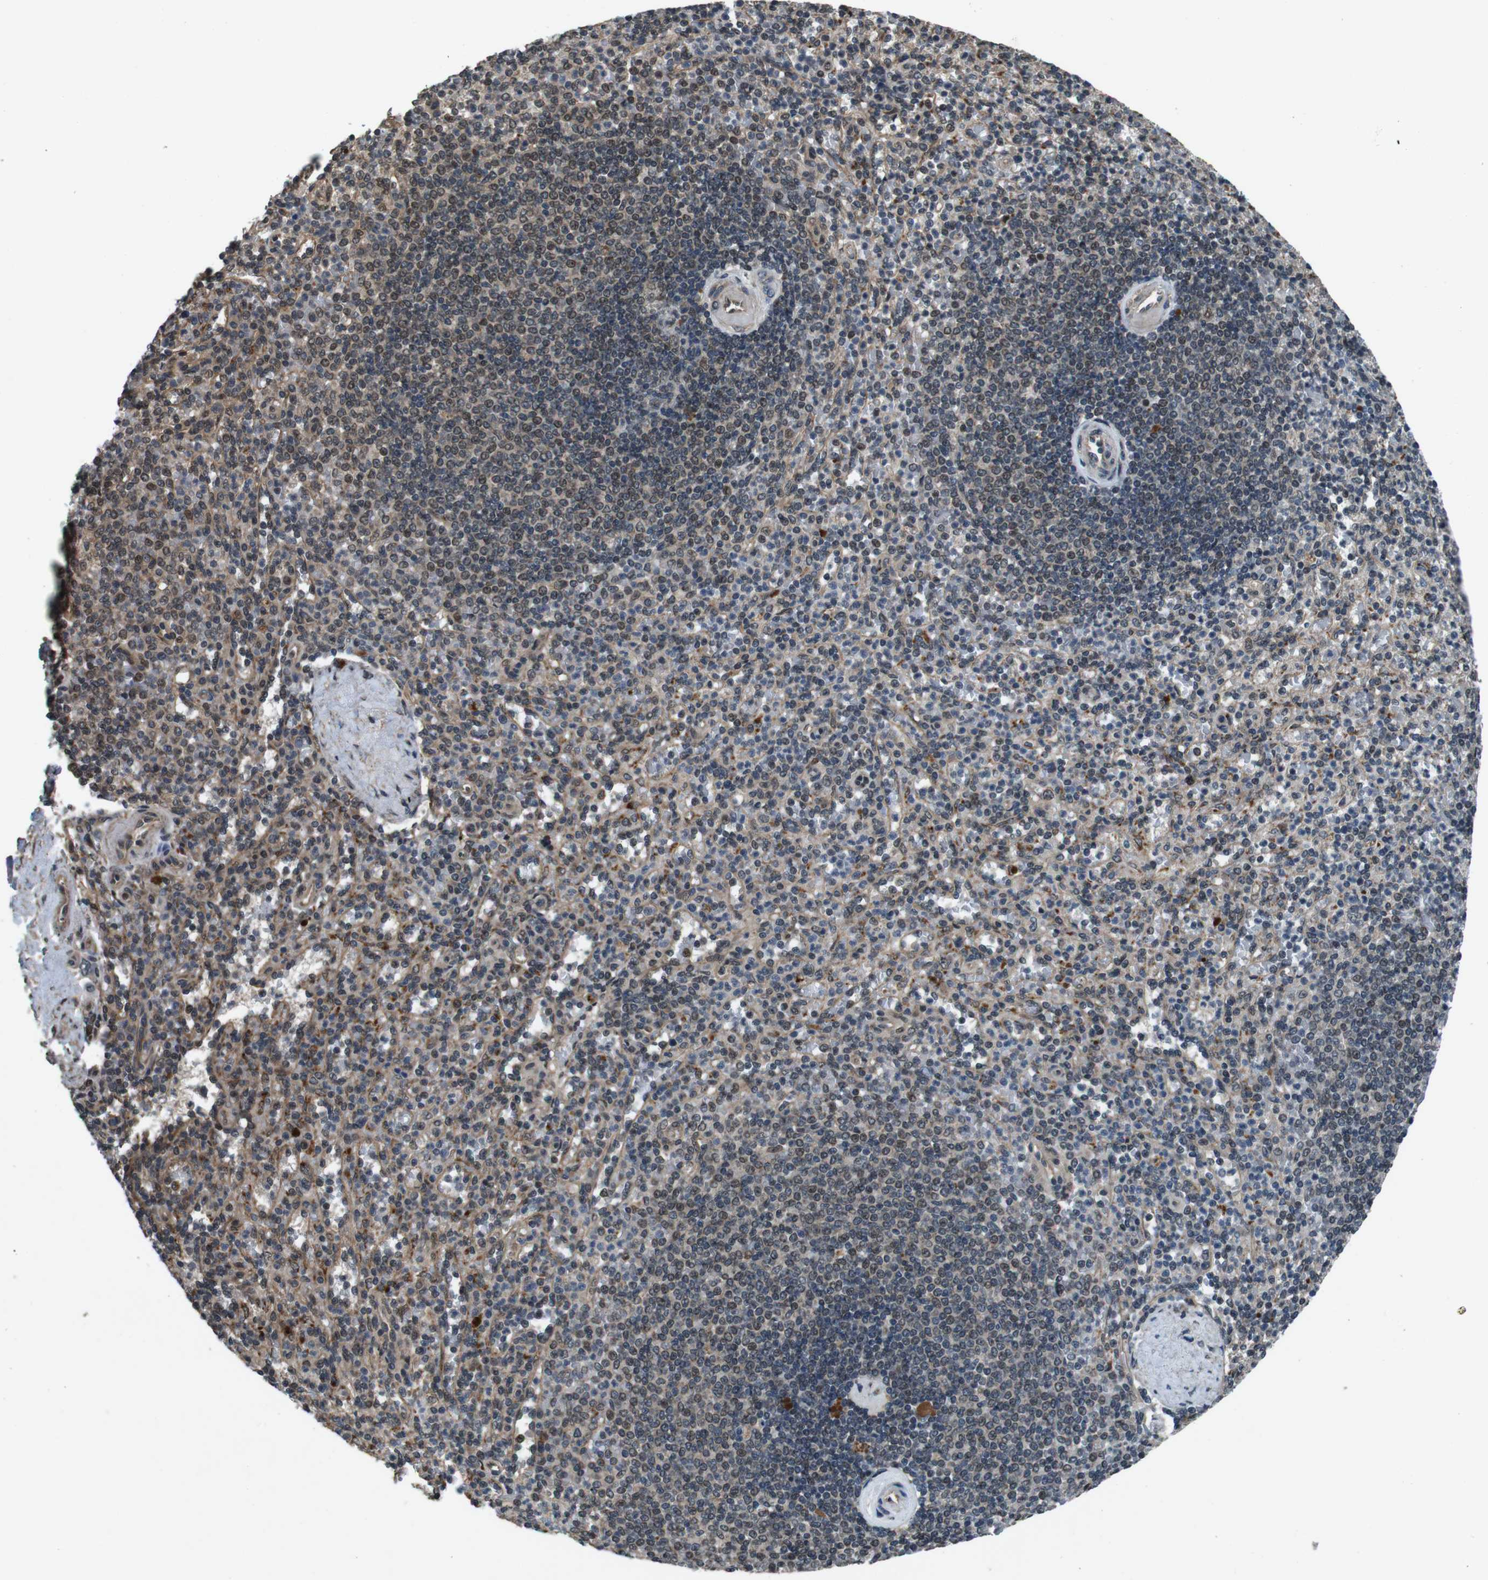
{"staining": {"intensity": "weak", "quantity": "25%-75%", "location": "cytoplasmic/membranous,nuclear"}, "tissue": "spleen", "cell_type": "Cells in red pulp", "image_type": "normal", "snomed": [{"axis": "morphology", "description": "Normal tissue, NOS"}, {"axis": "topography", "description": "Spleen"}], "caption": "Benign spleen demonstrates weak cytoplasmic/membranous,nuclear staining in about 25%-75% of cells in red pulp.", "gene": "SOCS1", "patient": {"sex": "female", "age": 74}}